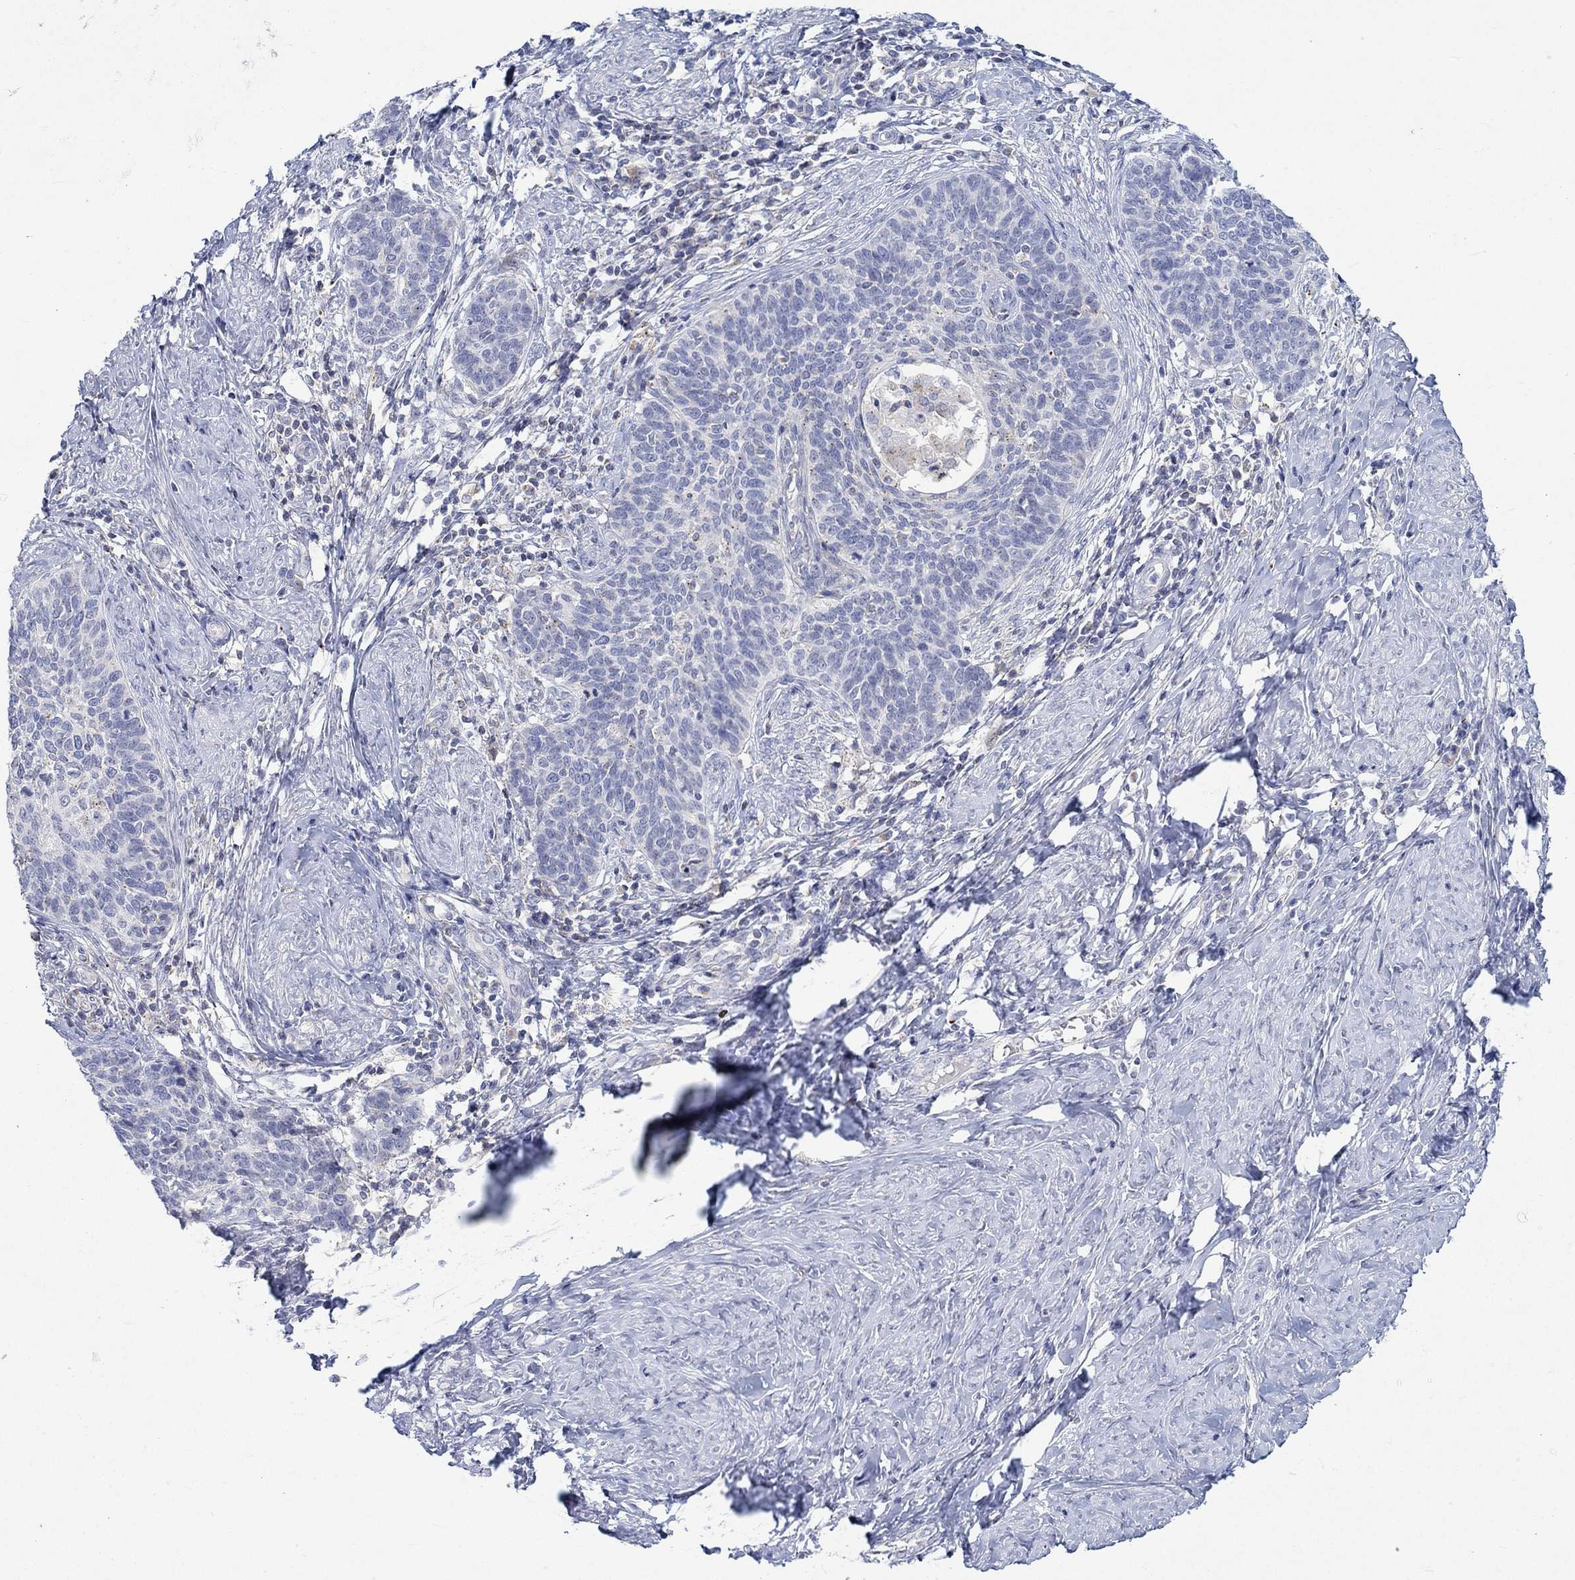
{"staining": {"intensity": "negative", "quantity": "none", "location": "none"}, "tissue": "cervical cancer", "cell_type": "Tumor cells", "image_type": "cancer", "snomed": [{"axis": "morphology", "description": "Normal tissue, NOS"}, {"axis": "morphology", "description": "Squamous cell carcinoma, NOS"}, {"axis": "topography", "description": "Cervix"}], "caption": "The immunohistochemistry photomicrograph has no significant positivity in tumor cells of cervical squamous cell carcinoma tissue.", "gene": "NAV3", "patient": {"sex": "female", "age": 39}}